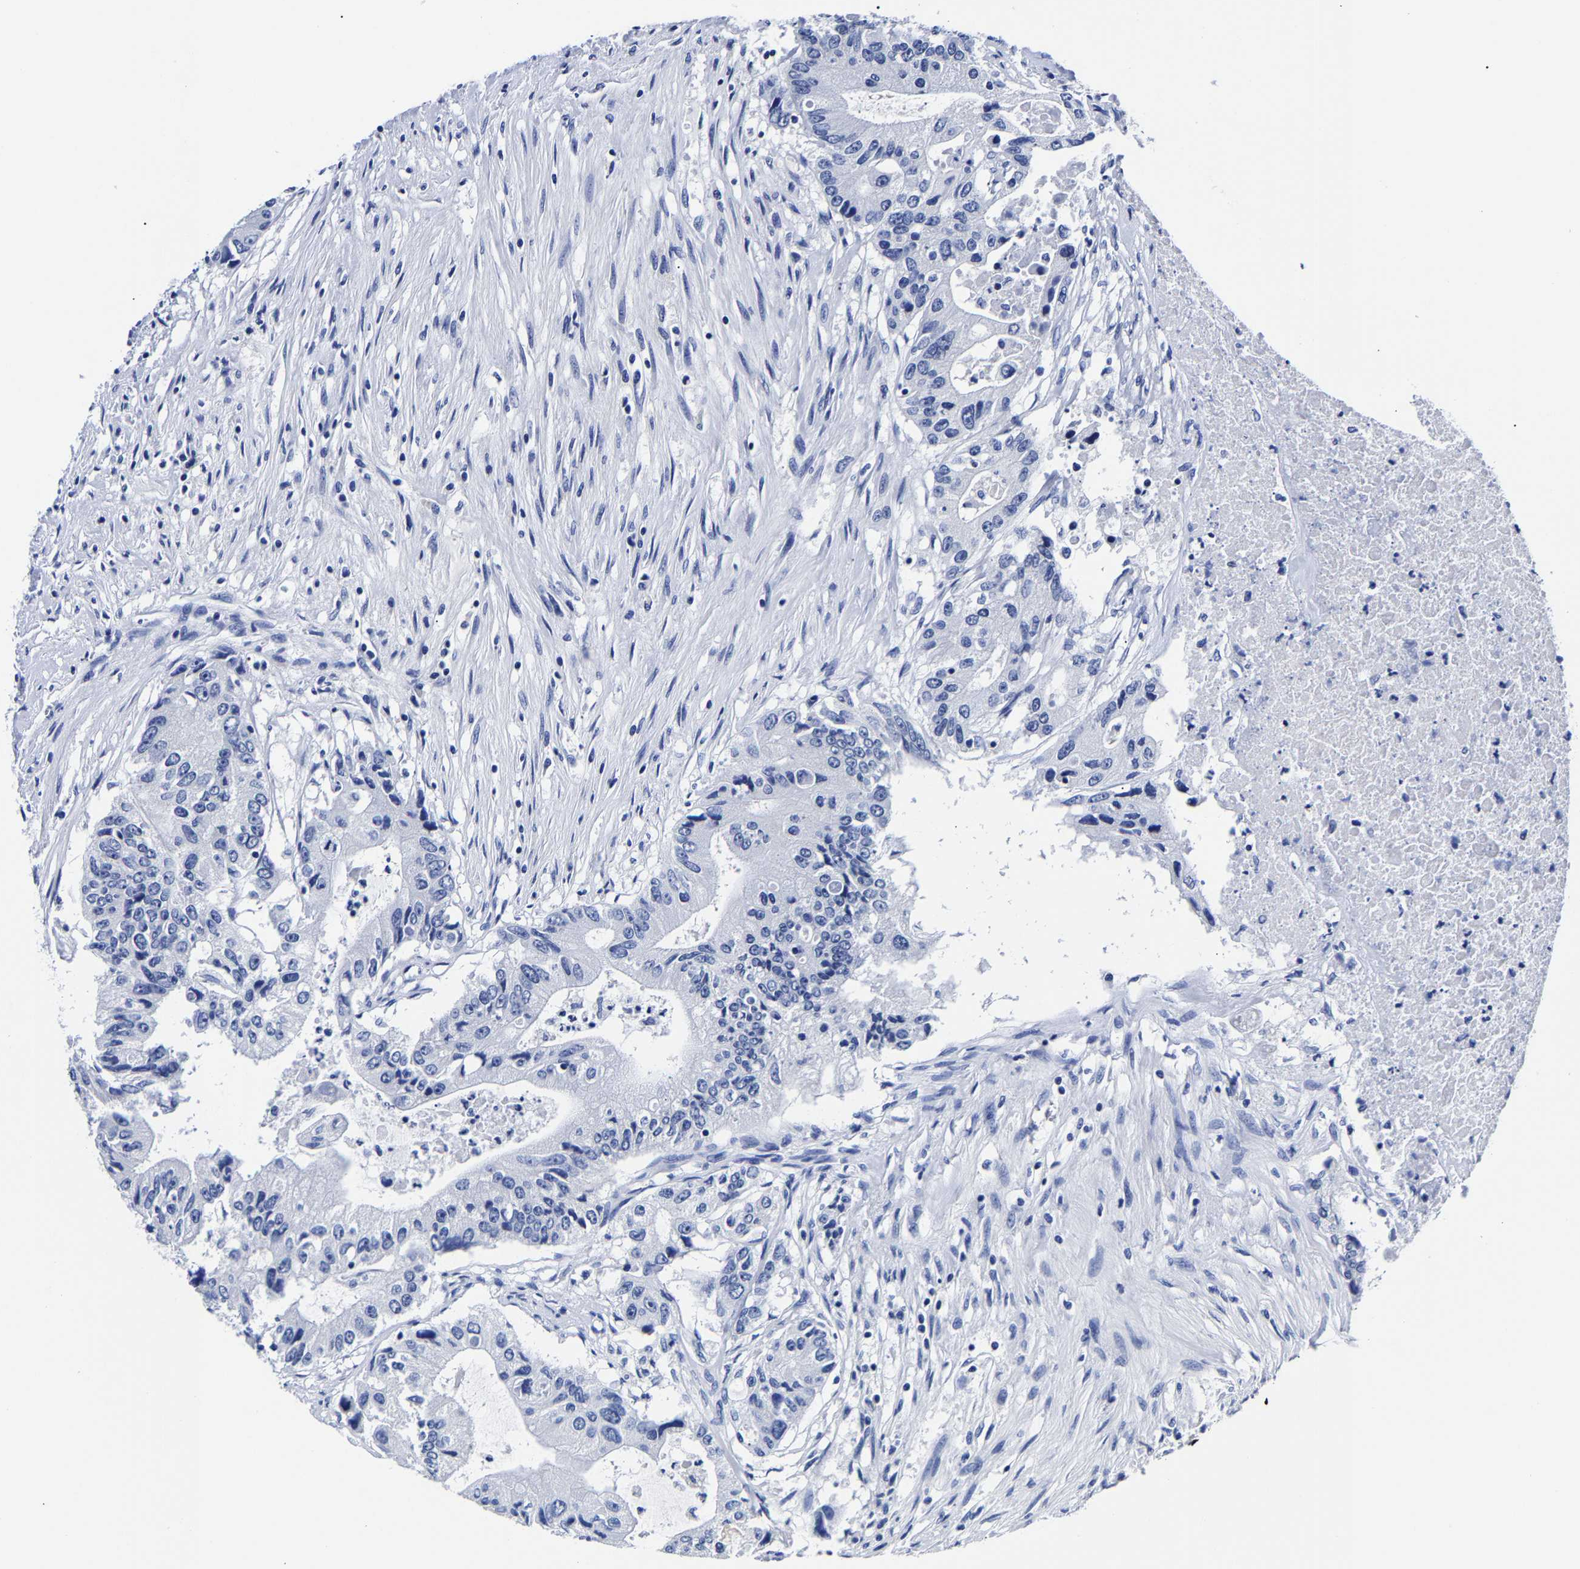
{"staining": {"intensity": "negative", "quantity": "none", "location": "none"}, "tissue": "colorectal cancer", "cell_type": "Tumor cells", "image_type": "cancer", "snomed": [{"axis": "morphology", "description": "Adenocarcinoma, NOS"}, {"axis": "topography", "description": "Colon"}], "caption": "Colorectal adenocarcinoma was stained to show a protein in brown. There is no significant positivity in tumor cells.", "gene": "CPA2", "patient": {"sex": "female", "age": 77}}